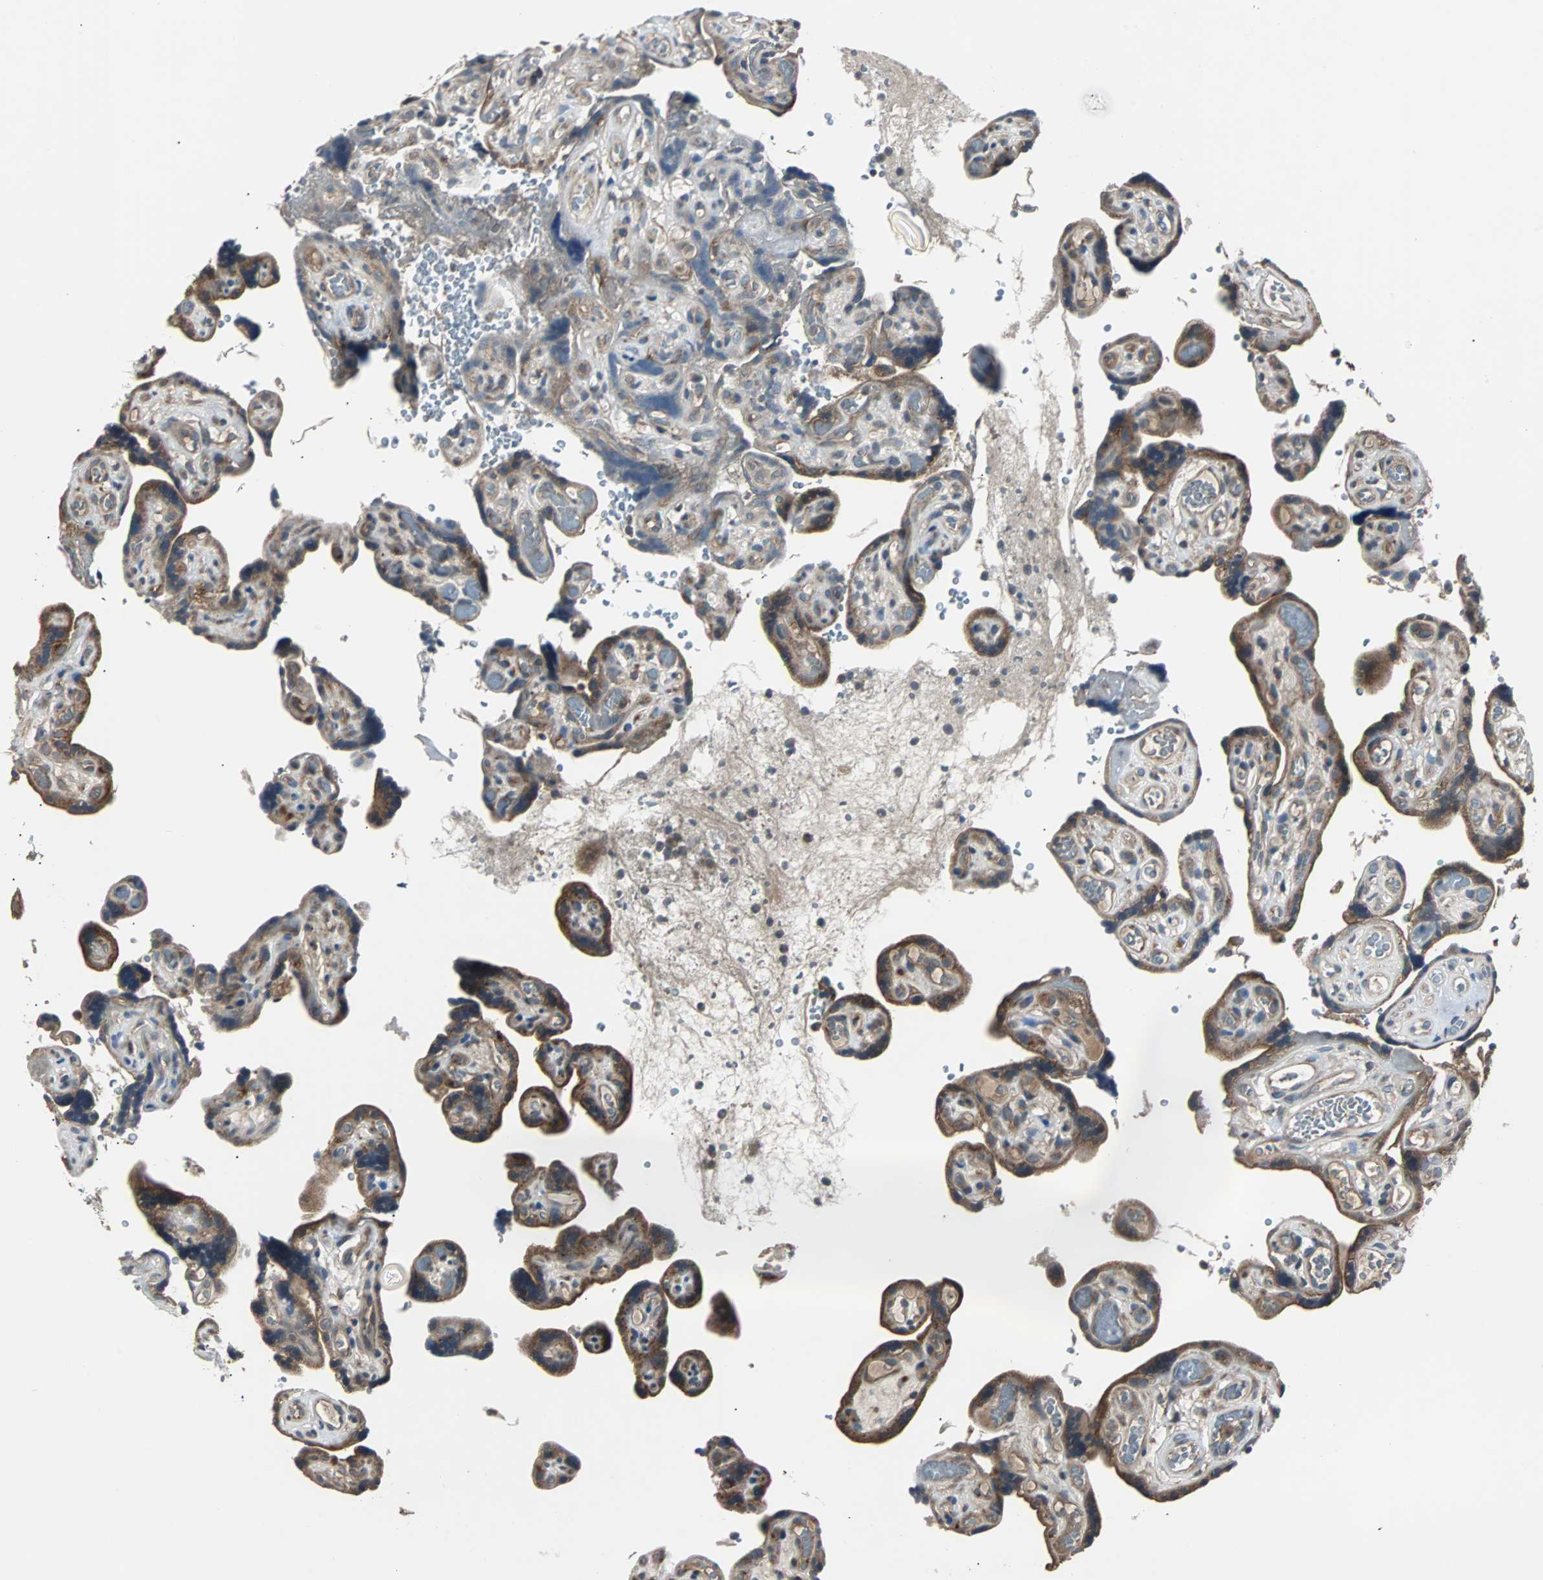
{"staining": {"intensity": "strong", "quantity": ">75%", "location": "cytoplasmic/membranous"}, "tissue": "placenta", "cell_type": "Trophoblastic cells", "image_type": "normal", "snomed": [{"axis": "morphology", "description": "Normal tissue, NOS"}, {"axis": "topography", "description": "Placenta"}], "caption": "The image reveals staining of unremarkable placenta, revealing strong cytoplasmic/membranous protein expression (brown color) within trophoblastic cells. (DAB (3,3'-diaminobenzidine) IHC with brightfield microscopy, high magnification).", "gene": "ARF1", "patient": {"sex": "female", "age": 30}}